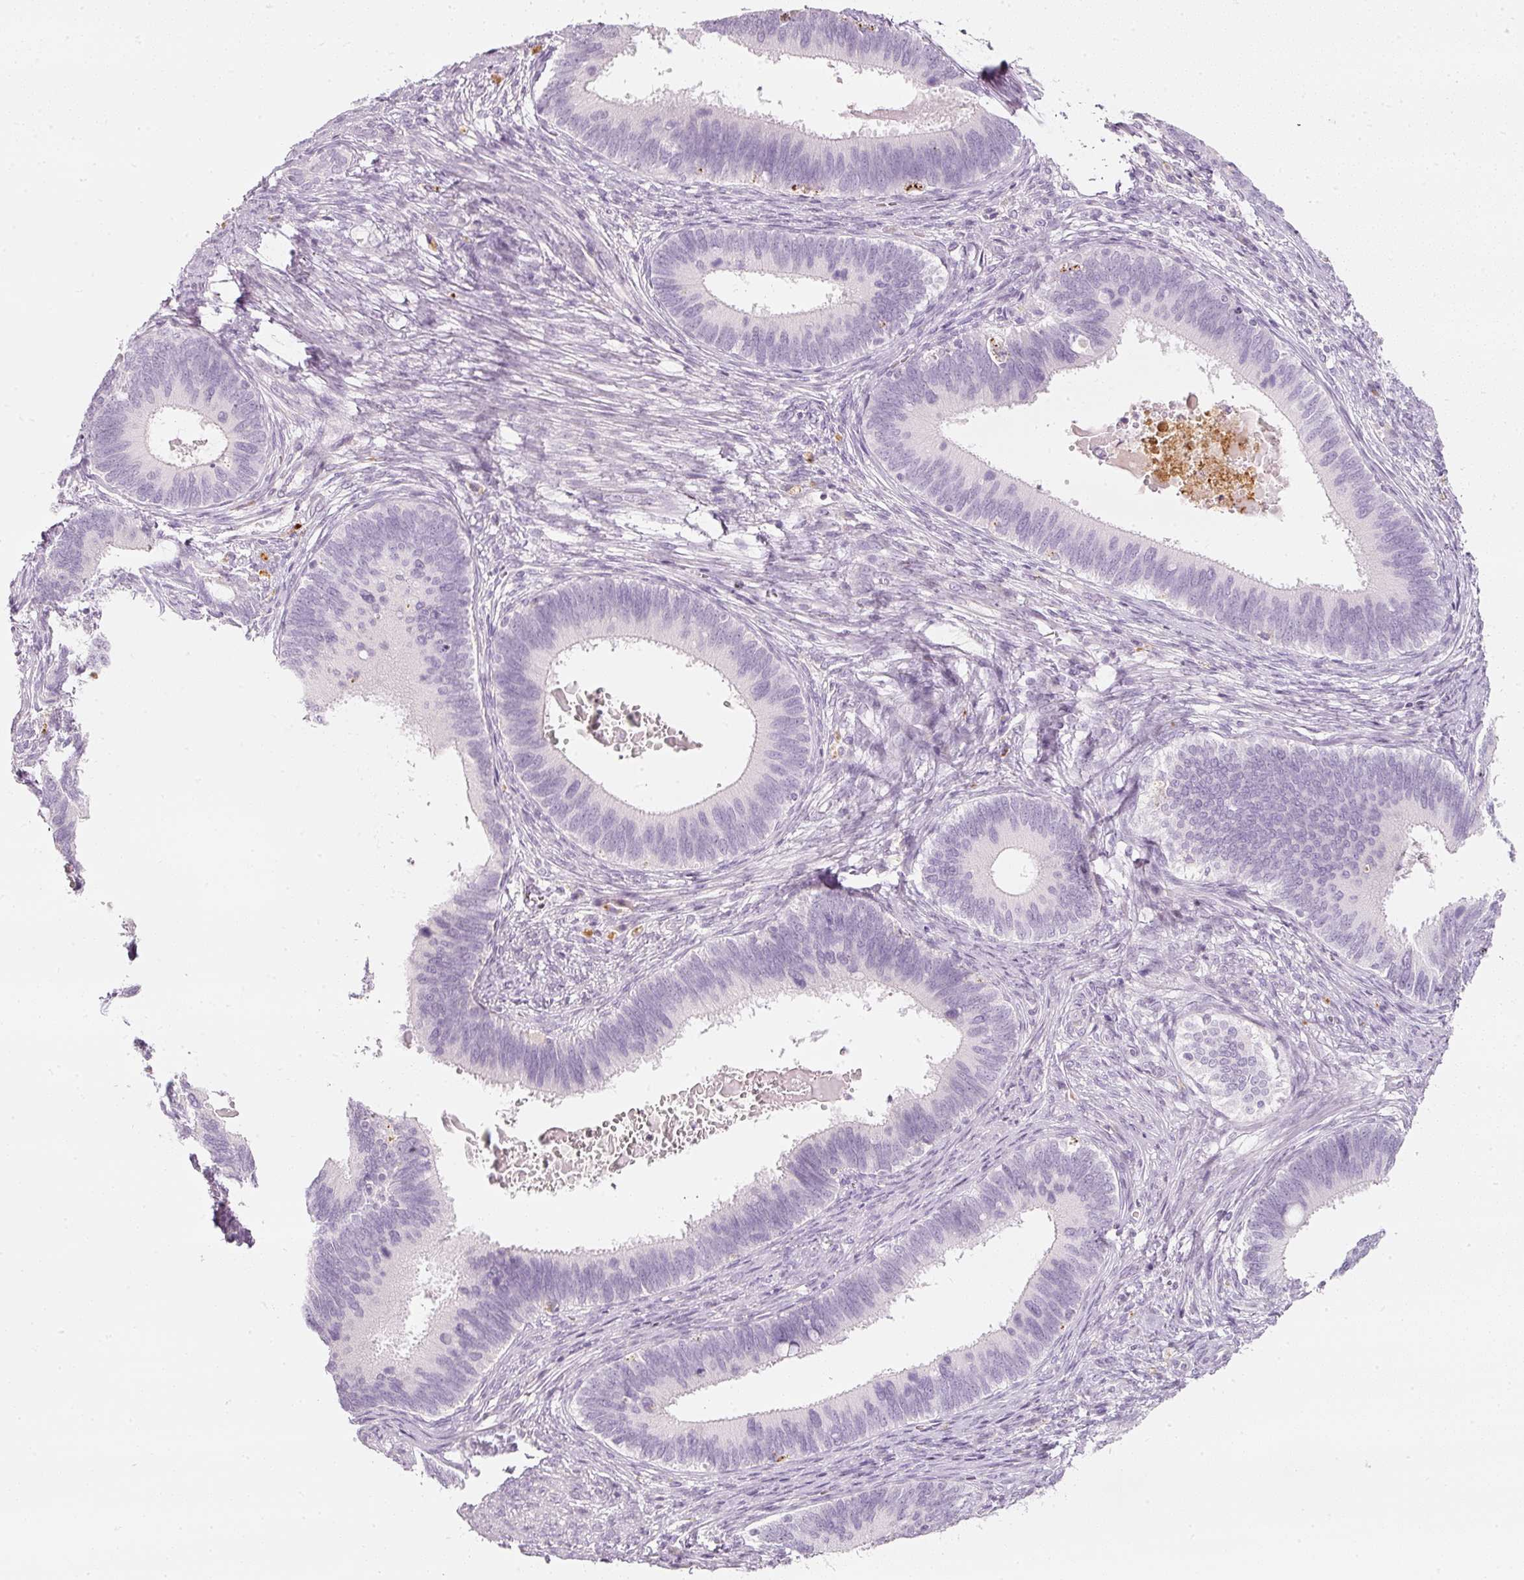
{"staining": {"intensity": "negative", "quantity": "none", "location": "none"}, "tissue": "cervical cancer", "cell_type": "Tumor cells", "image_type": "cancer", "snomed": [{"axis": "morphology", "description": "Adenocarcinoma, NOS"}, {"axis": "topography", "description": "Cervix"}], "caption": "The micrograph reveals no significant expression in tumor cells of adenocarcinoma (cervical). (DAB immunohistochemistry (IHC) with hematoxylin counter stain).", "gene": "LECT2", "patient": {"sex": "female", "age": 42}}